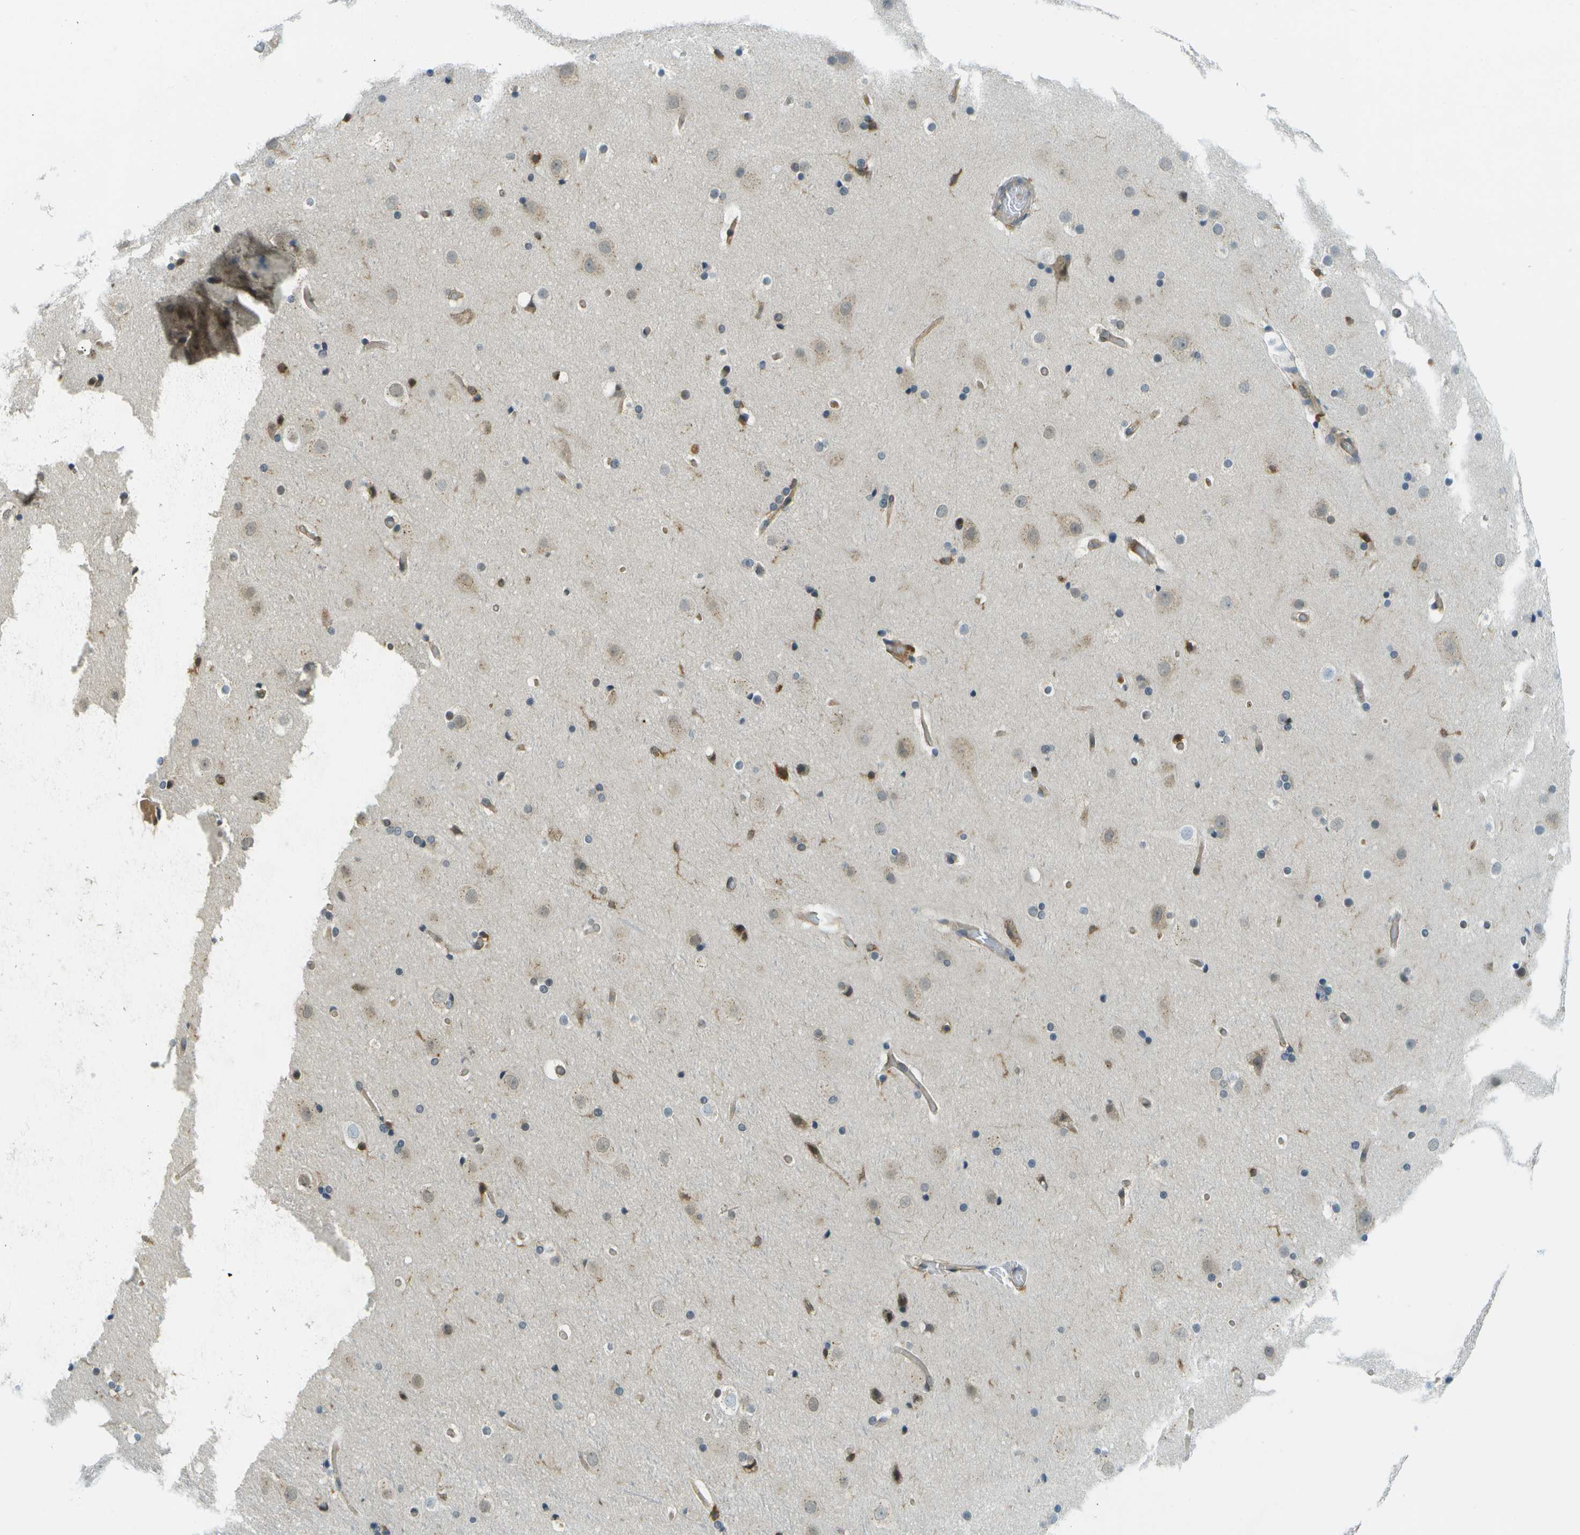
{"staining": {"intensity": "moderate", "quantity": "25%-75%", "location": "cytoplasmic/membranous"}, "tissue": "cerebral cortex", "cell_type": "Endothelial cells", "image_type": "normal", "snomed": [{"axis": "morphology", "description": "Normal tissue, NOS"}, {"axis": "topography", "description": "Cerebral cortex"}], "caption": "Moderate cytoplasmic/membranous expression is seen in approximately 25%-75% of endothelial cells in unremarkable cerebral cortex. The staining is performed using DAB brown chromogen to label protein expression. The nuclei are counter-stained blue using hematoxylin.", "gene": "TMTC1", "patient": {"sex": "male", "age": 57}}